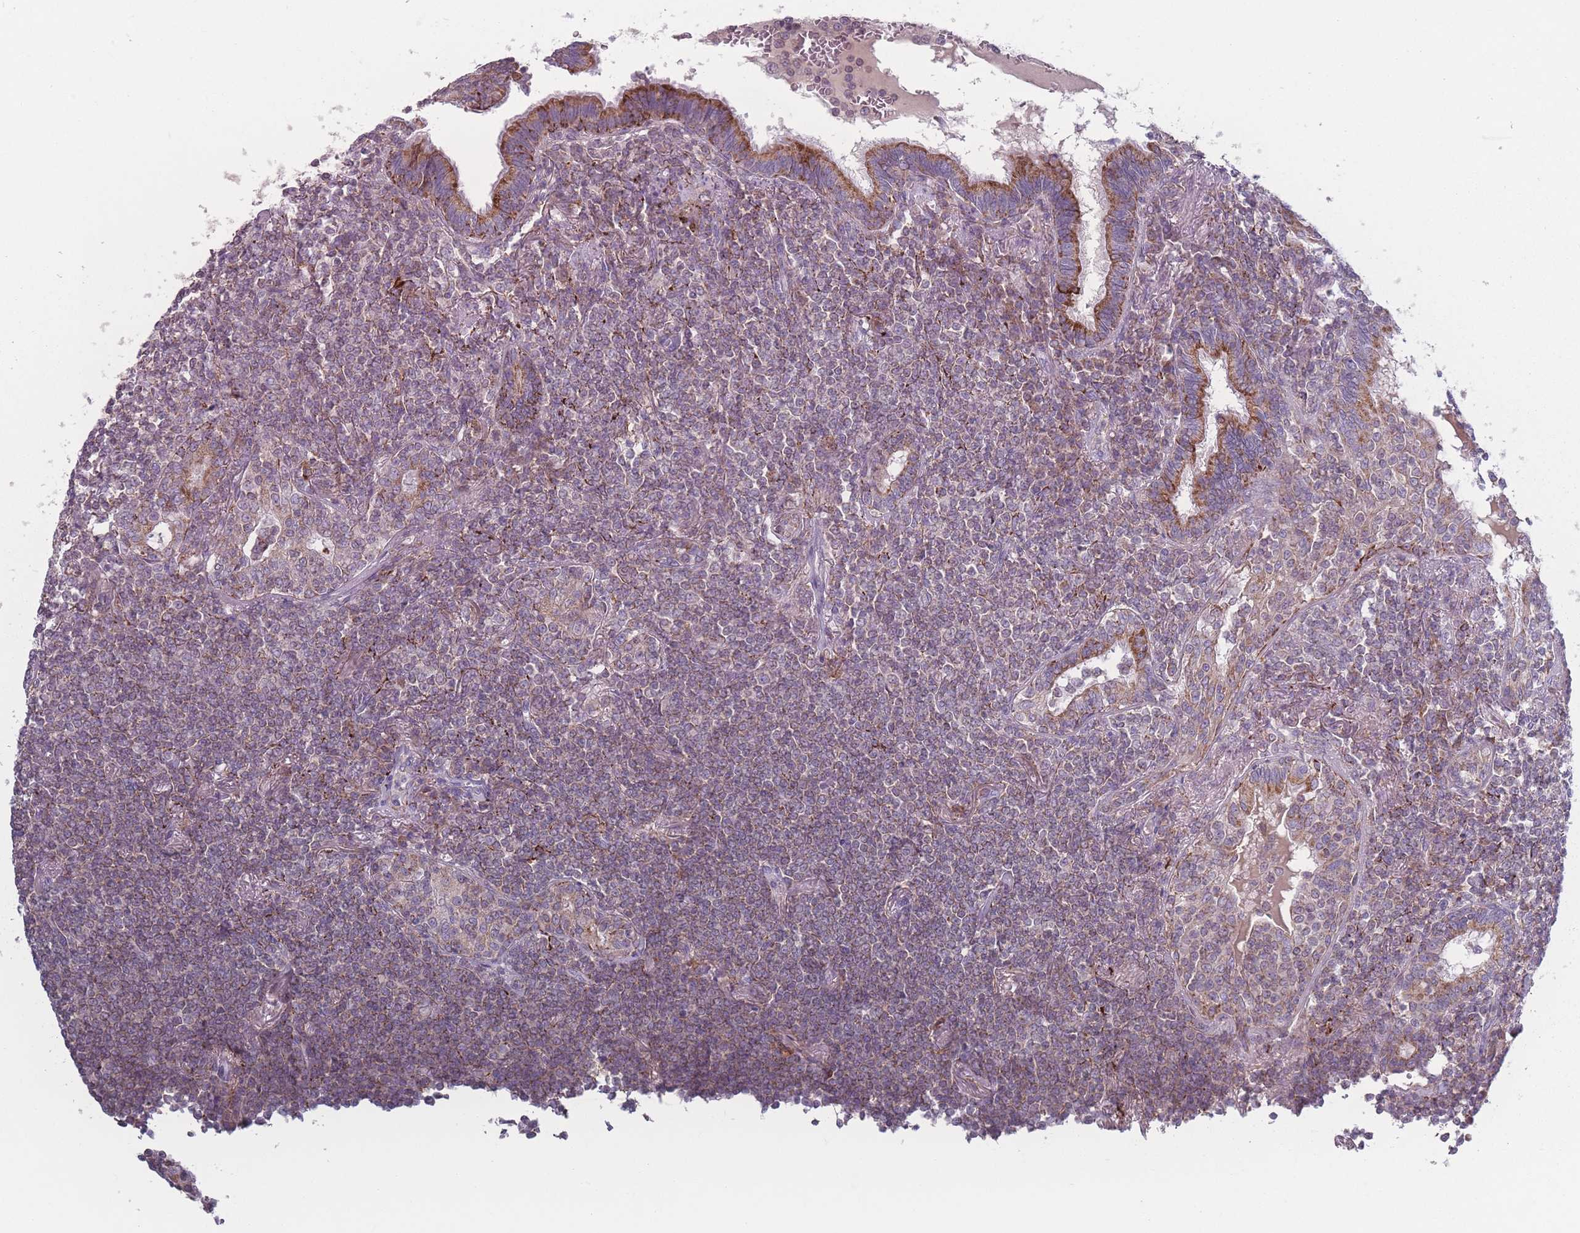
{"staining": {"intensity": "moderate", "quantity": "25%-75%", "location": "cytoplasmic/membranous"}, "tissue": "lymphoma", "cell_type": "Tumor cells", "image_type": "cancer", "snomed": [{"axis": "morphology", "description": "Malignant lymphoma, non-Hodgkin's type, Low grade"}, {"axis": "topography", "description": "Lung"}], "caption": "A brown stain highlights moderate cytoplasmic/membranous staining of a protein in human low-grade malignant lymphoma, non-Hodgkin's type tumor cells.", "gene": "PEX11B", "patient": {"sex": "female", "age": 71}}